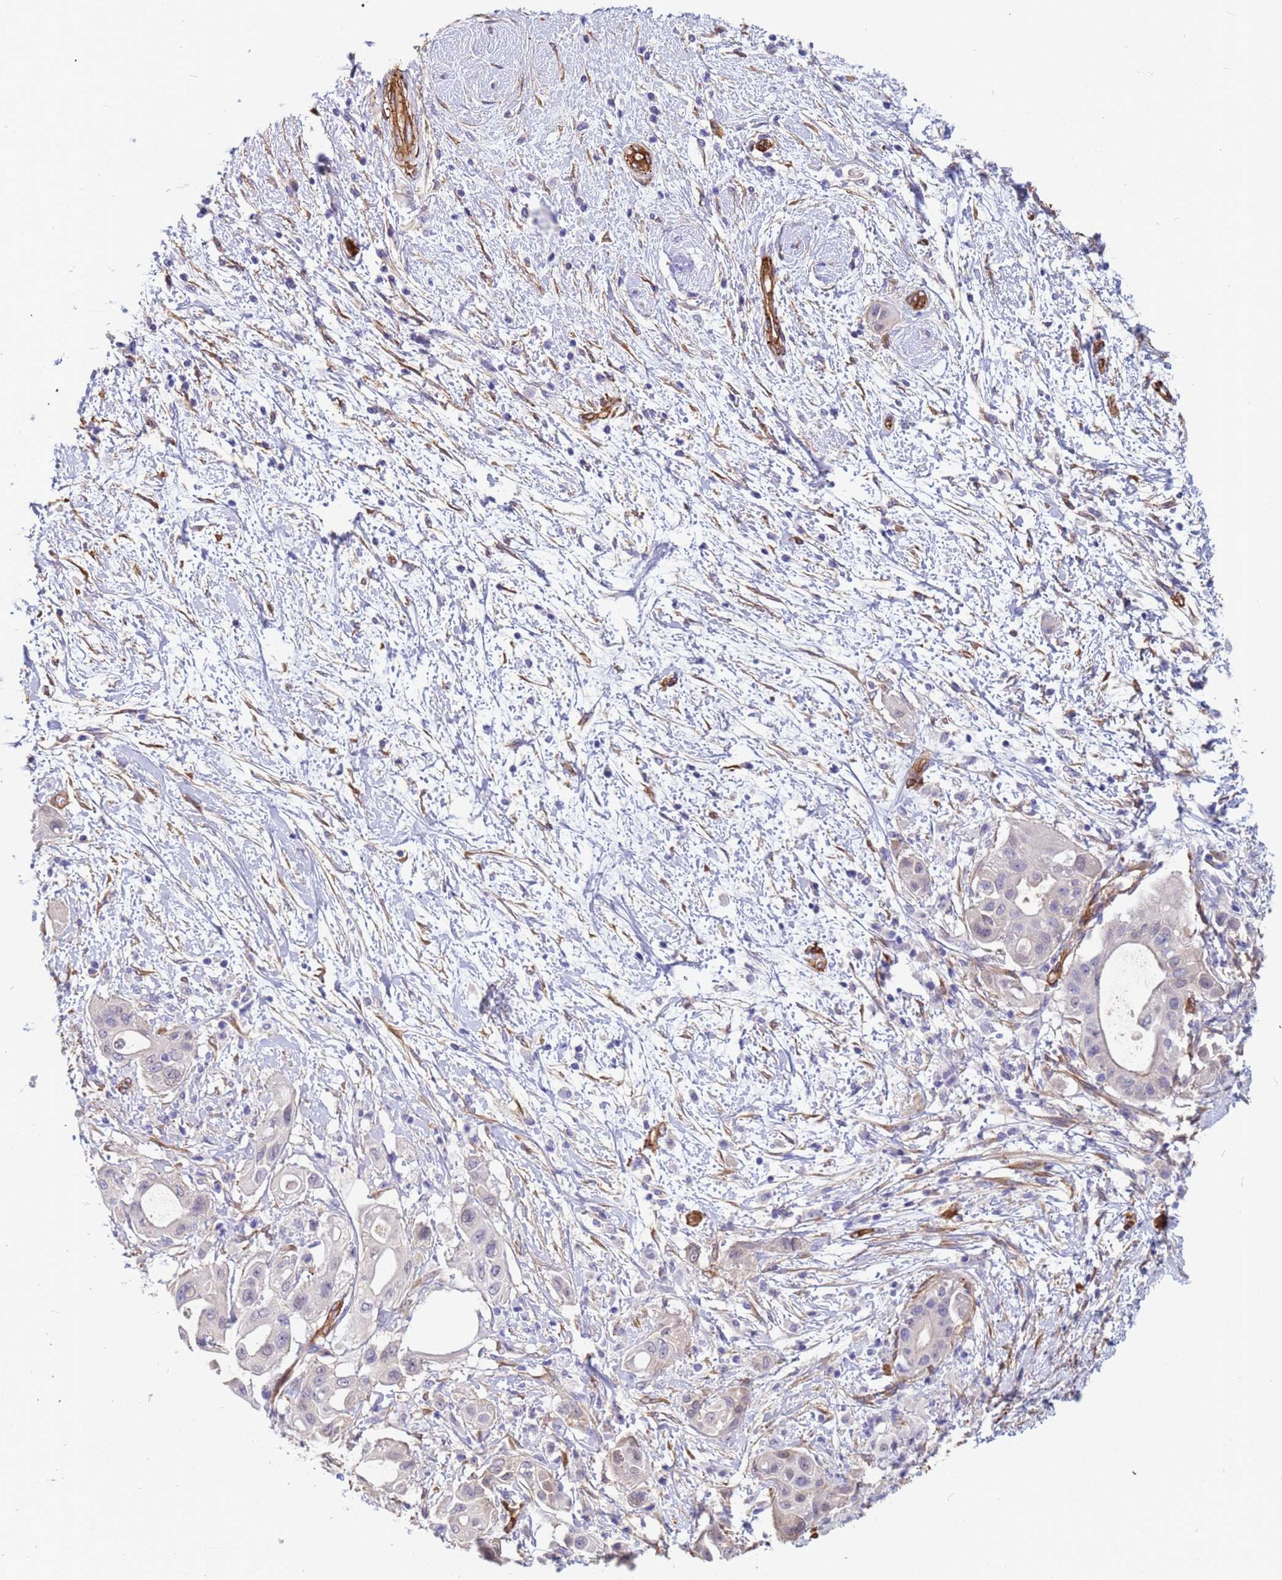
{"staining": {"intensity": "negative", "quantity": "none", "location": "none"}, "tissue": "pancreatic cancer", "cell_type": "Tumor cells", "image_type": "cancer", "snomed": [{"axis": "morphology", "description": "Adenocarcinoma, NOS"}, {"axis": "topography", "description": "Pancreas"}], "caption": "Histopathology image shows no protein positivity in tumor cells of pancreatic cancer (adenocarcinoma) tissue. Brightfield microscopy of IHC stained with DAB (brown) and hematoxylin (blue), captured at high magnification.", "gene": "EHD2", "patient": {"sex": "male", "age": 68}}